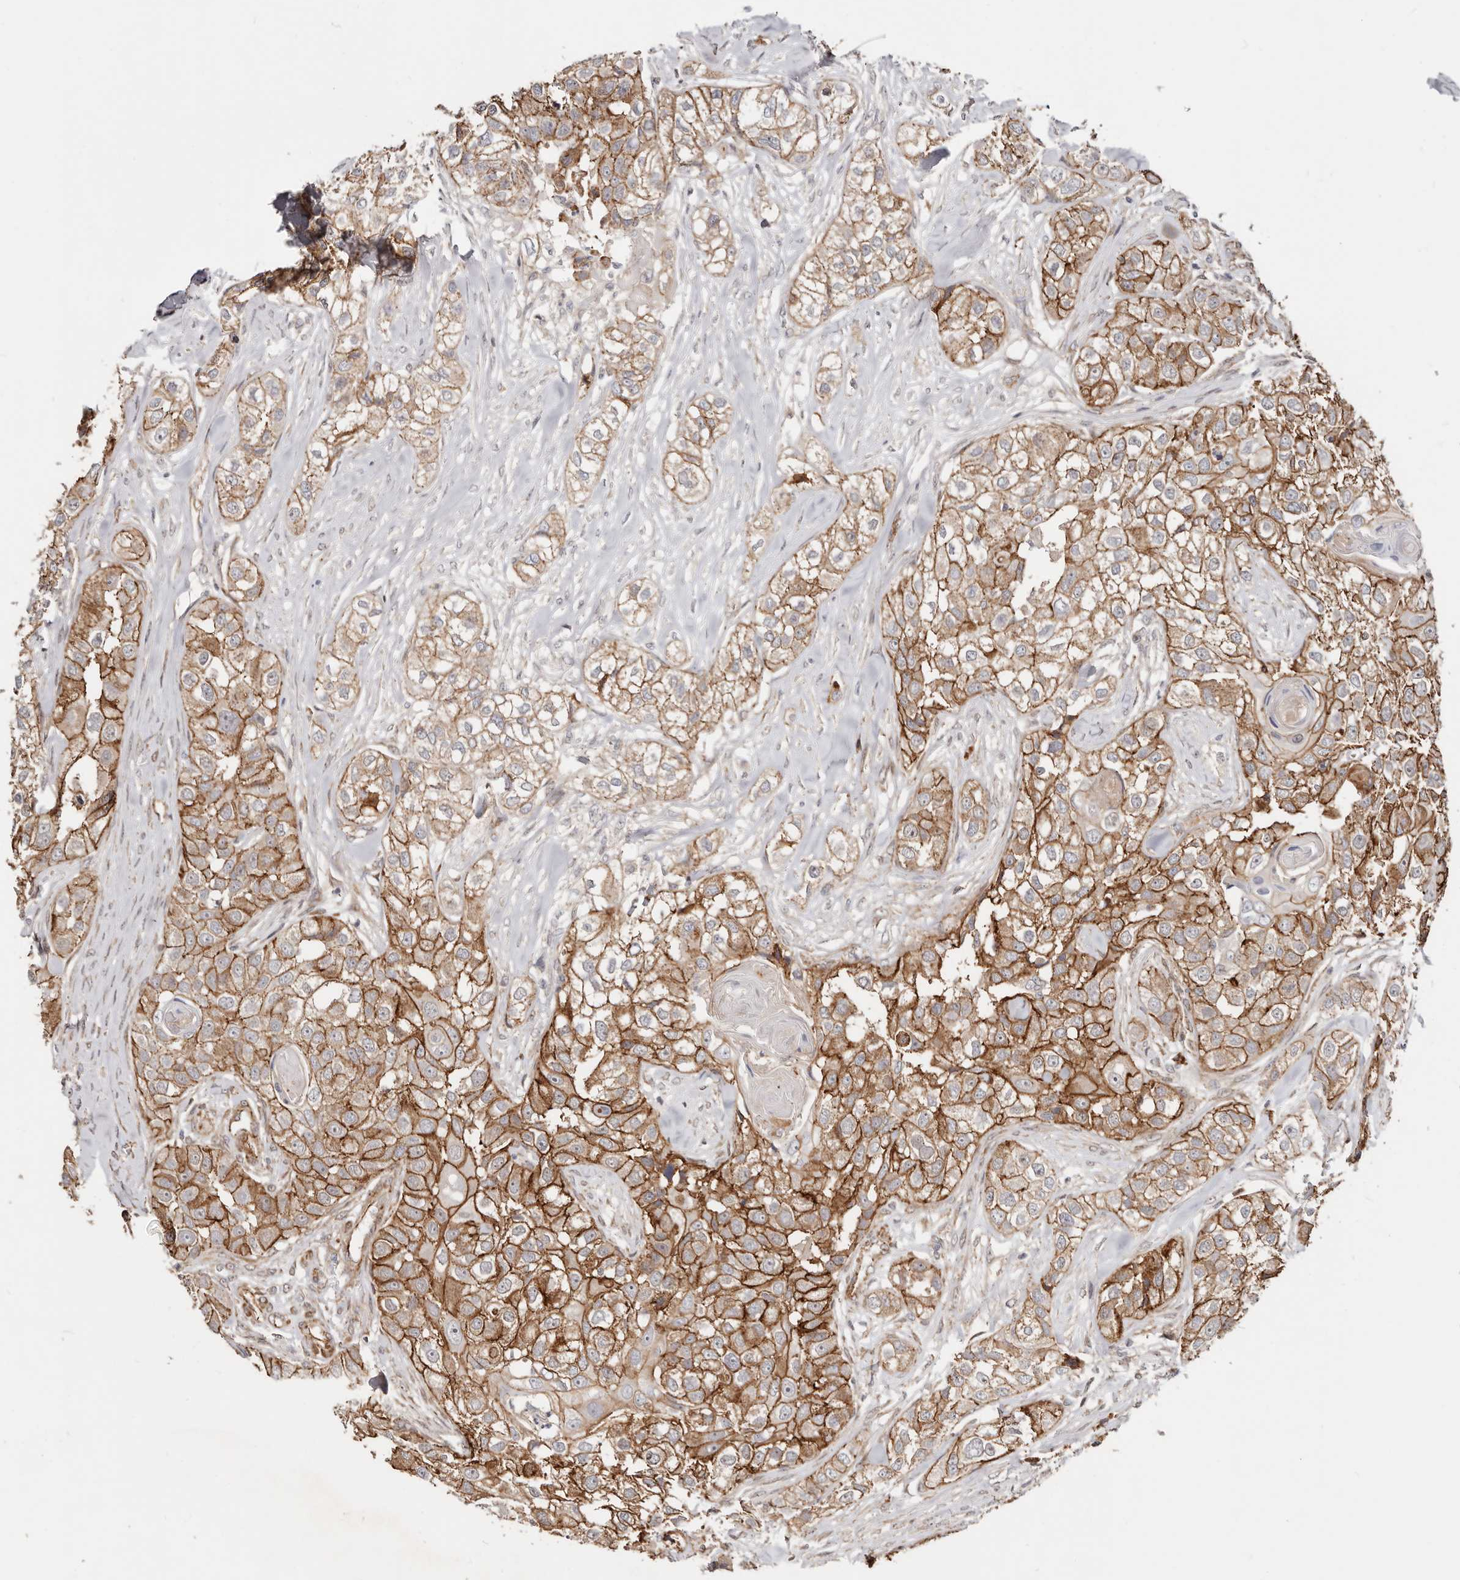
{"staining": {"intensity": "strong", "quantity": ">75%", "location": "cytoplasmic/membranous"}, "tissue": "head and neck cancer", "cell_type": "Tumor cells", "image_type": "cancer", "snomed": [{"axis": "morphology", "description": "Normal tissue, NOS"}, {"axis": "morphology", "description": "Squamous cell carcinoma, NOS"}, {"axis": "topography", "description": "Skeletal muscle"}, {"axis": "topography", "description": "Head-Neck"}], "caption": "Tumor cells reveal high levels of strong cytoplasmic/membranous positivity in approximately >75% of cells in human head and neck squamous cell carcinoma. (DAB (3,3'-diaminobenzidine) IHC, brown staining for protein, blue staining for nuclei).", "gene": "CTNNB1", "patient": {"sex": "male", "age": 51}}